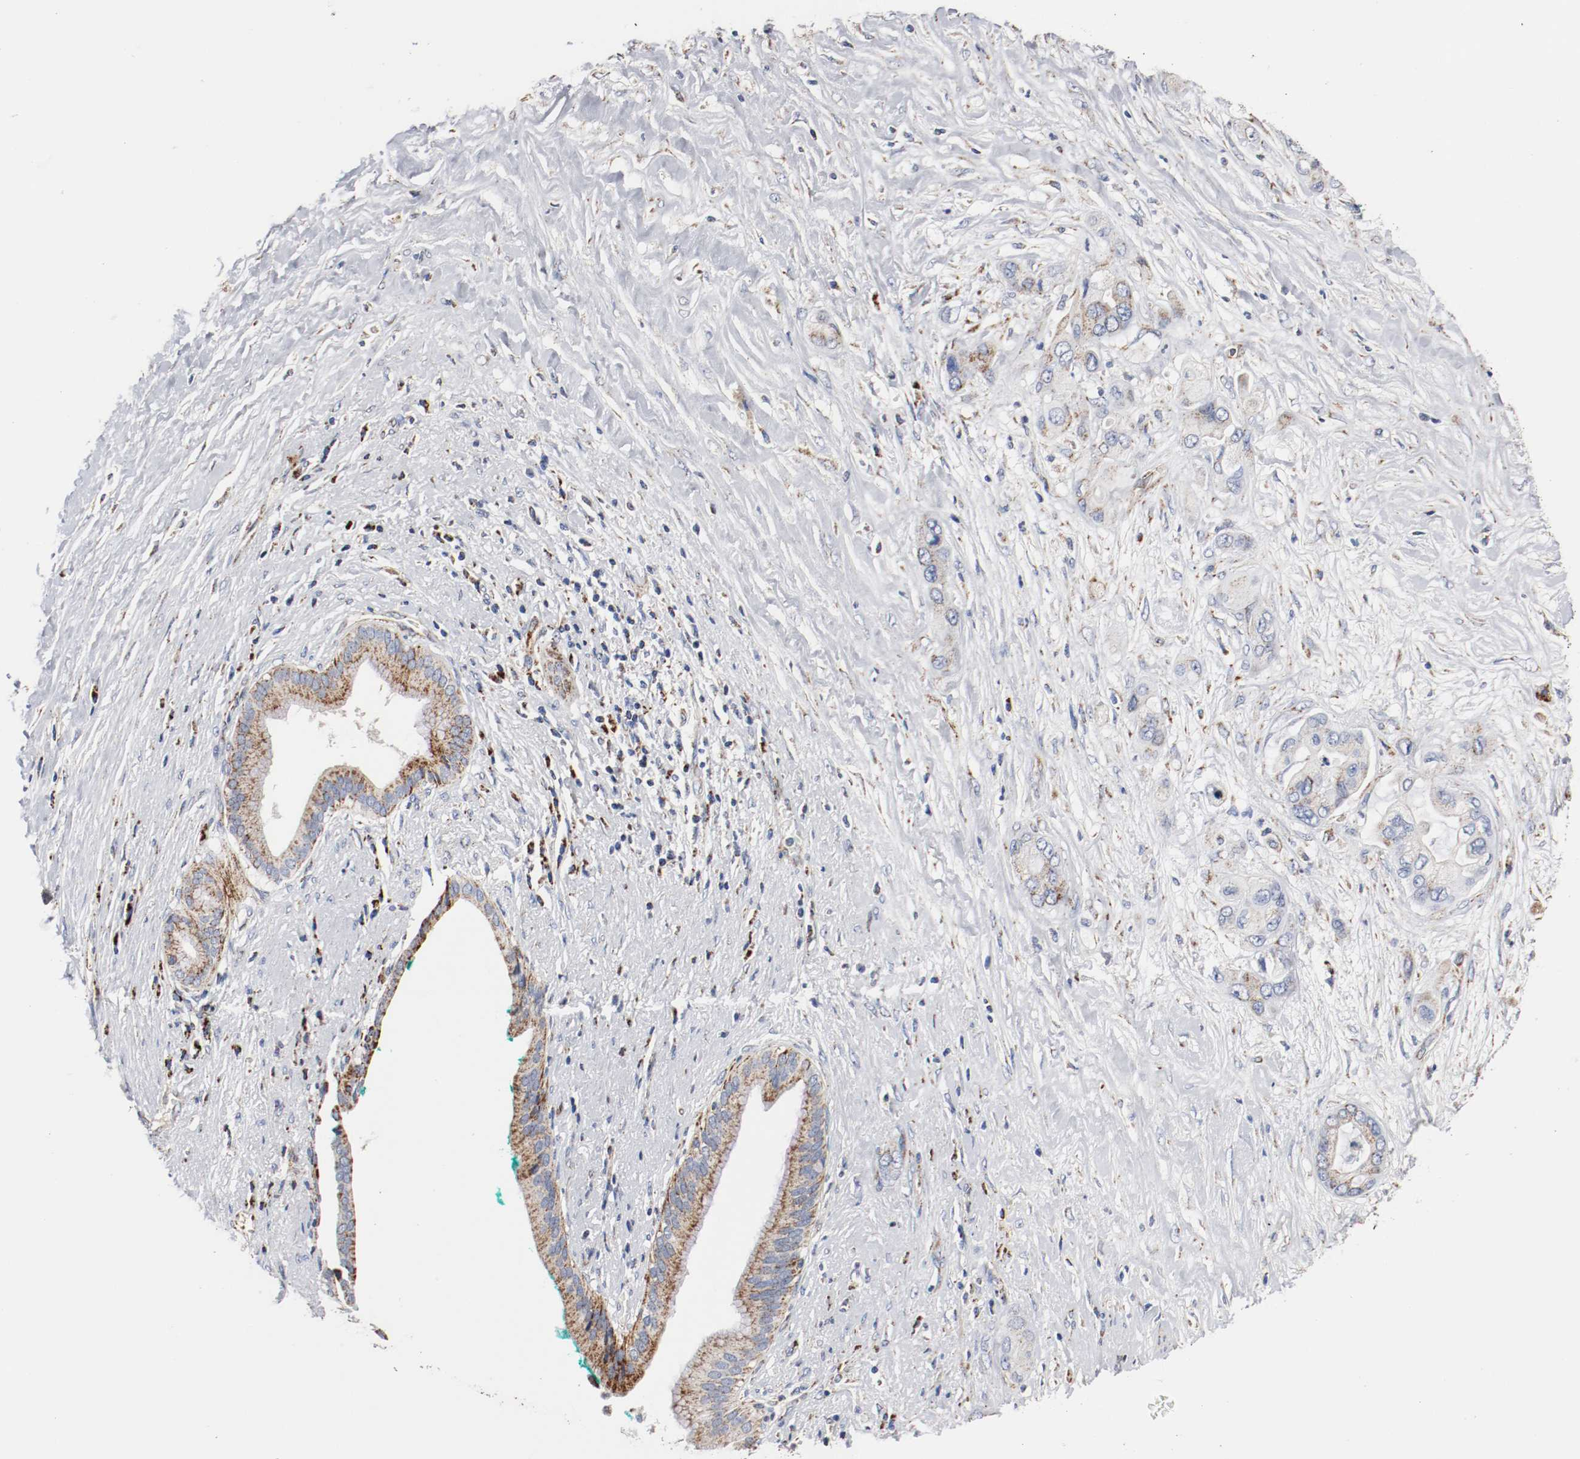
{"staining": {"intensity": "moderate", "quantity": "25%-75%", "location": "cytoplasmic/membranous"}, "tissue": "pancreatic cancer", "cell_type": "Tumor cells", "image_type": "cancer", "snomed": [{"axis": "morphology", "description": "Adenocarcinoma, NOS"}, {"axis": "topography", "description": "Pancreas"}], "caption": "Moderate cytoplasmic/membranous protein positivity is appreciated in about 25%-75% of tumor cells in pancreatic cancer (adenocarcinoma).", "gene": "TUBD1", "patient": {"sex": "female", "age": 59}}